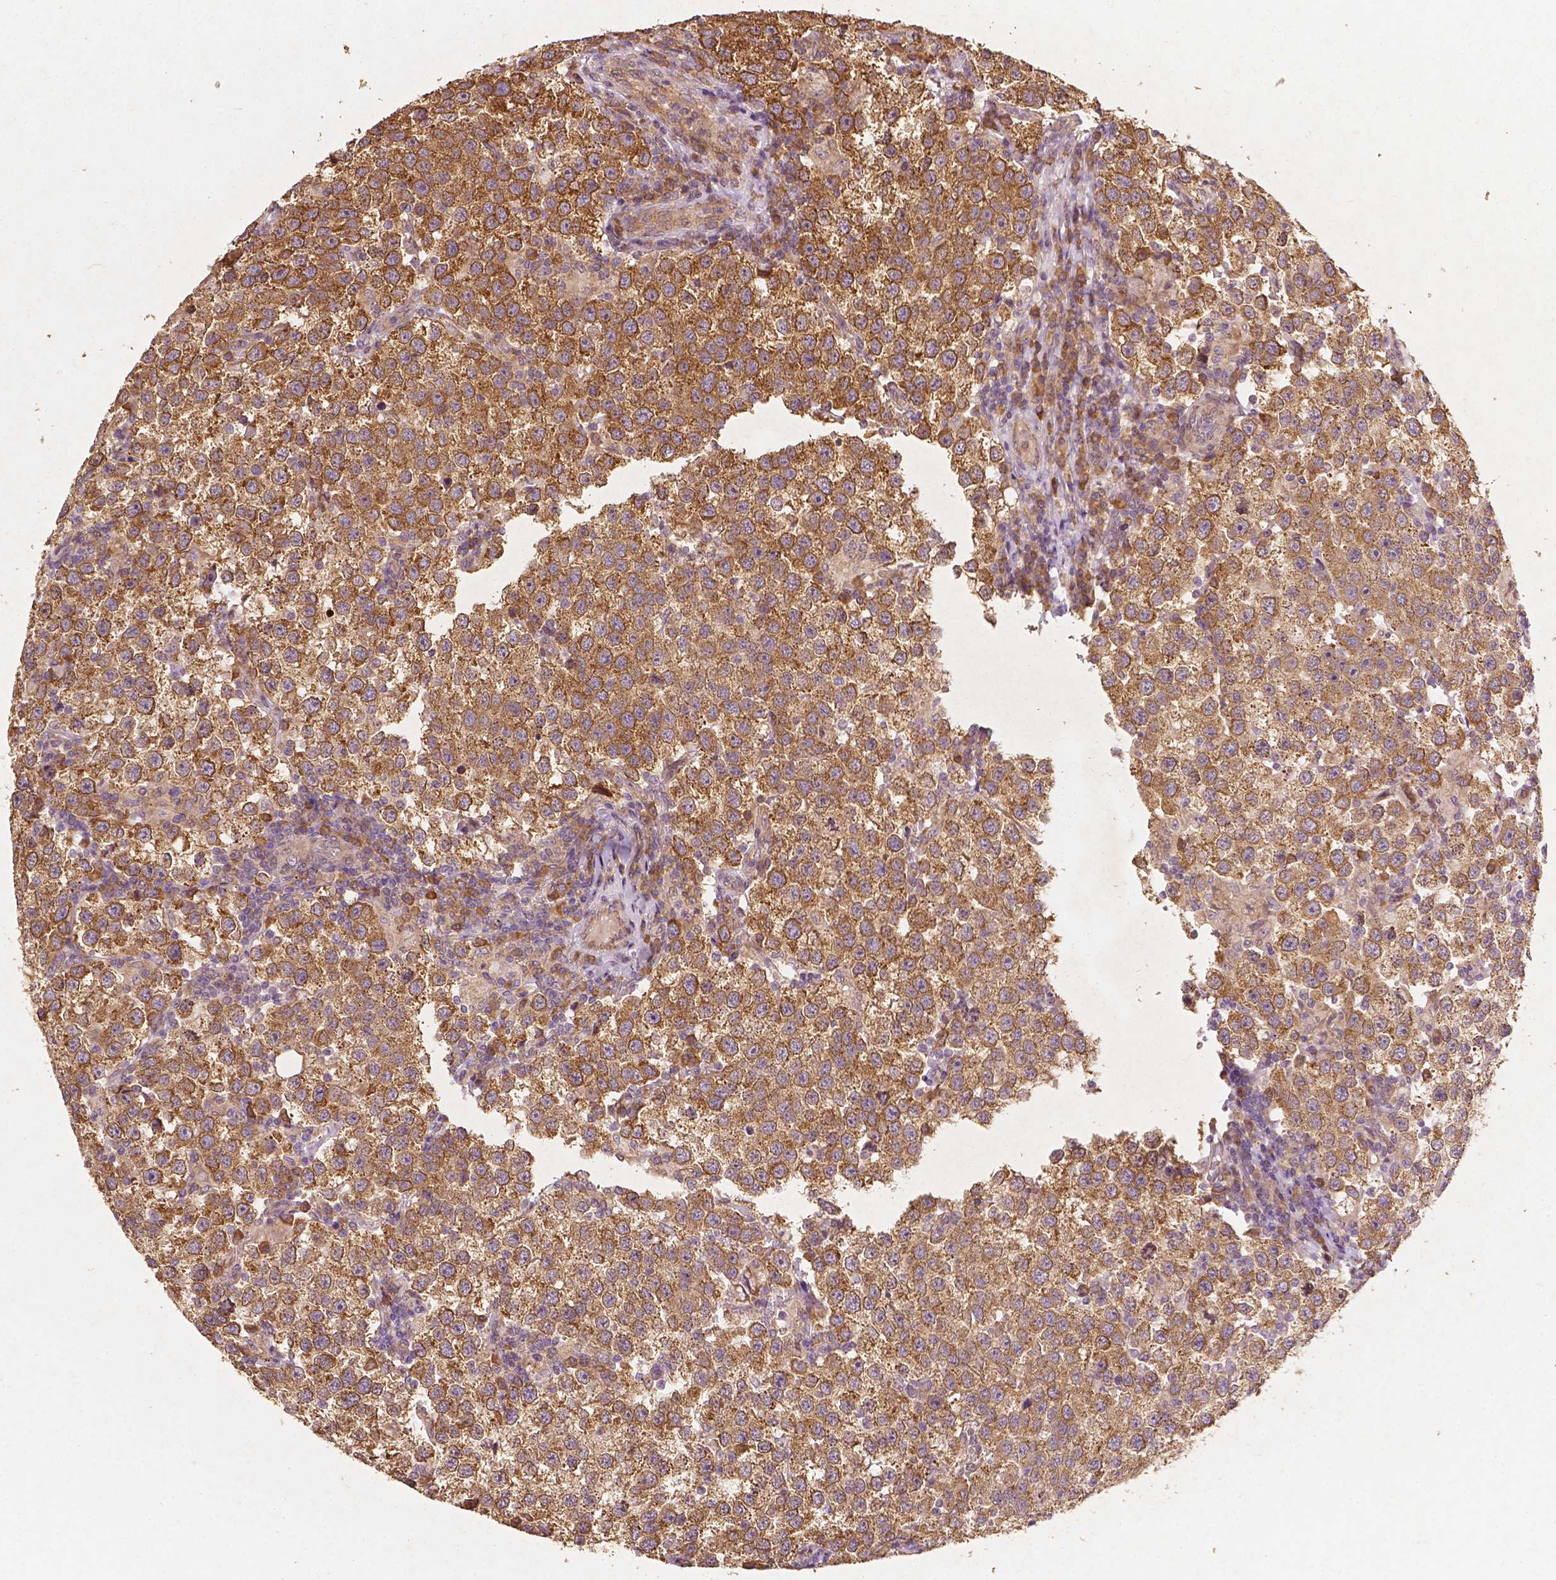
{"staining": {"intensity": "strong", "quantity": ">75%", "location": "cytoplasmic/membranous"}, "tissue": "testis cancer", "cell_type": "Tumor cells", "image_type": "cancer", "snomed": [{"axis": "morphology", "description": "Seminoma, NOS"}, {"axis": "topography", "description": "Testis"}], "caption": "Immunohistochemistry histopathology image of testis cancer (seminoma) stained for a protein (brown), which displays high levels of strong cytoplasmic/membranous staining in about >75% of tumor cells.", "gene": "G3BP1", "patient": {"sex": "male", "age": 37}}